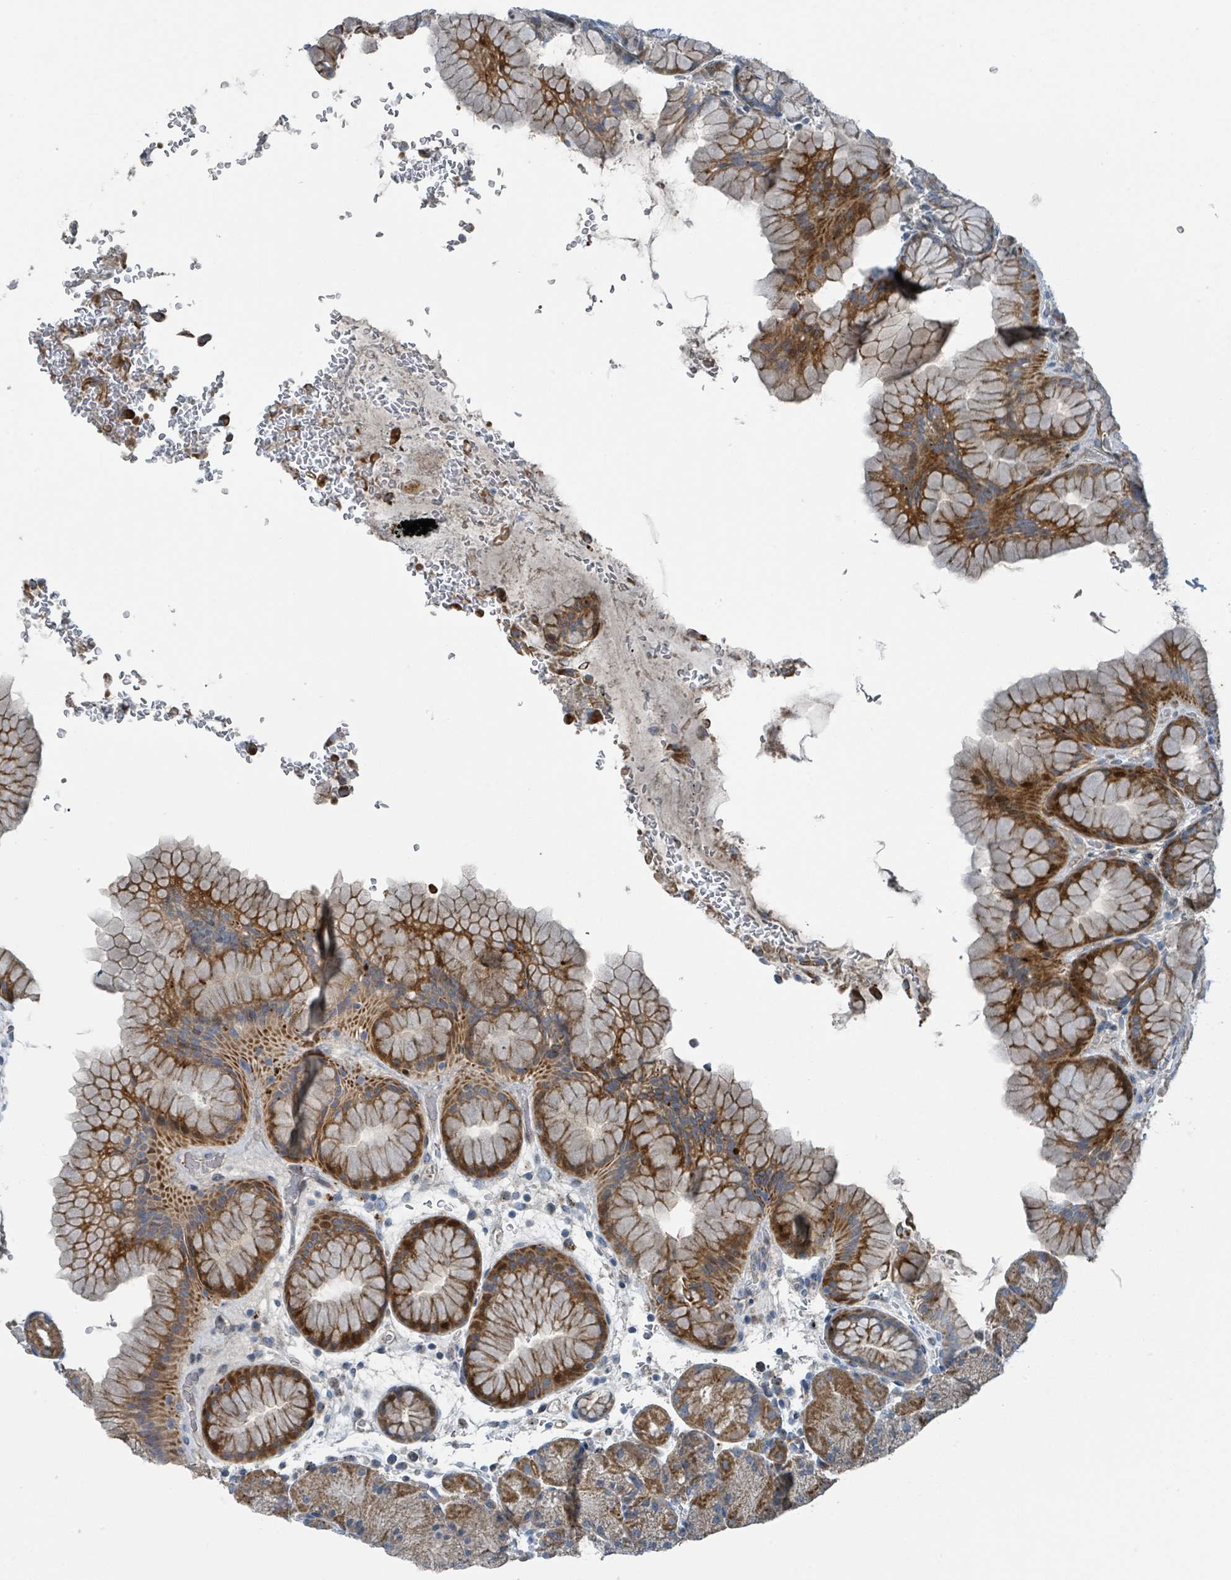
{"staining": {"intensity": "strong", "quantity": "25%-75%", "location": "cytoplasmic/membranous"}, "tissue": "stomach", "cell_type": "Glandular cells", "image_type": "normal", "snomed": [{"axis": "morphology", "description": "Normal tissue, NOS"}, {"axis": "topography", "description": "Stomach, upper"}, {"axis": "topography", "description": "Stomach, lower"}], "caption": "Immunohistochemical staining of normal stomach shows strong cytoplasmic/membranous protein staining in about 25%-75% of glandular cells. The protein is shown in brown color, while the nuclei are stained blue.", "gene": "DIPK2A", "patient": {"sex": "male", "age": 67}}